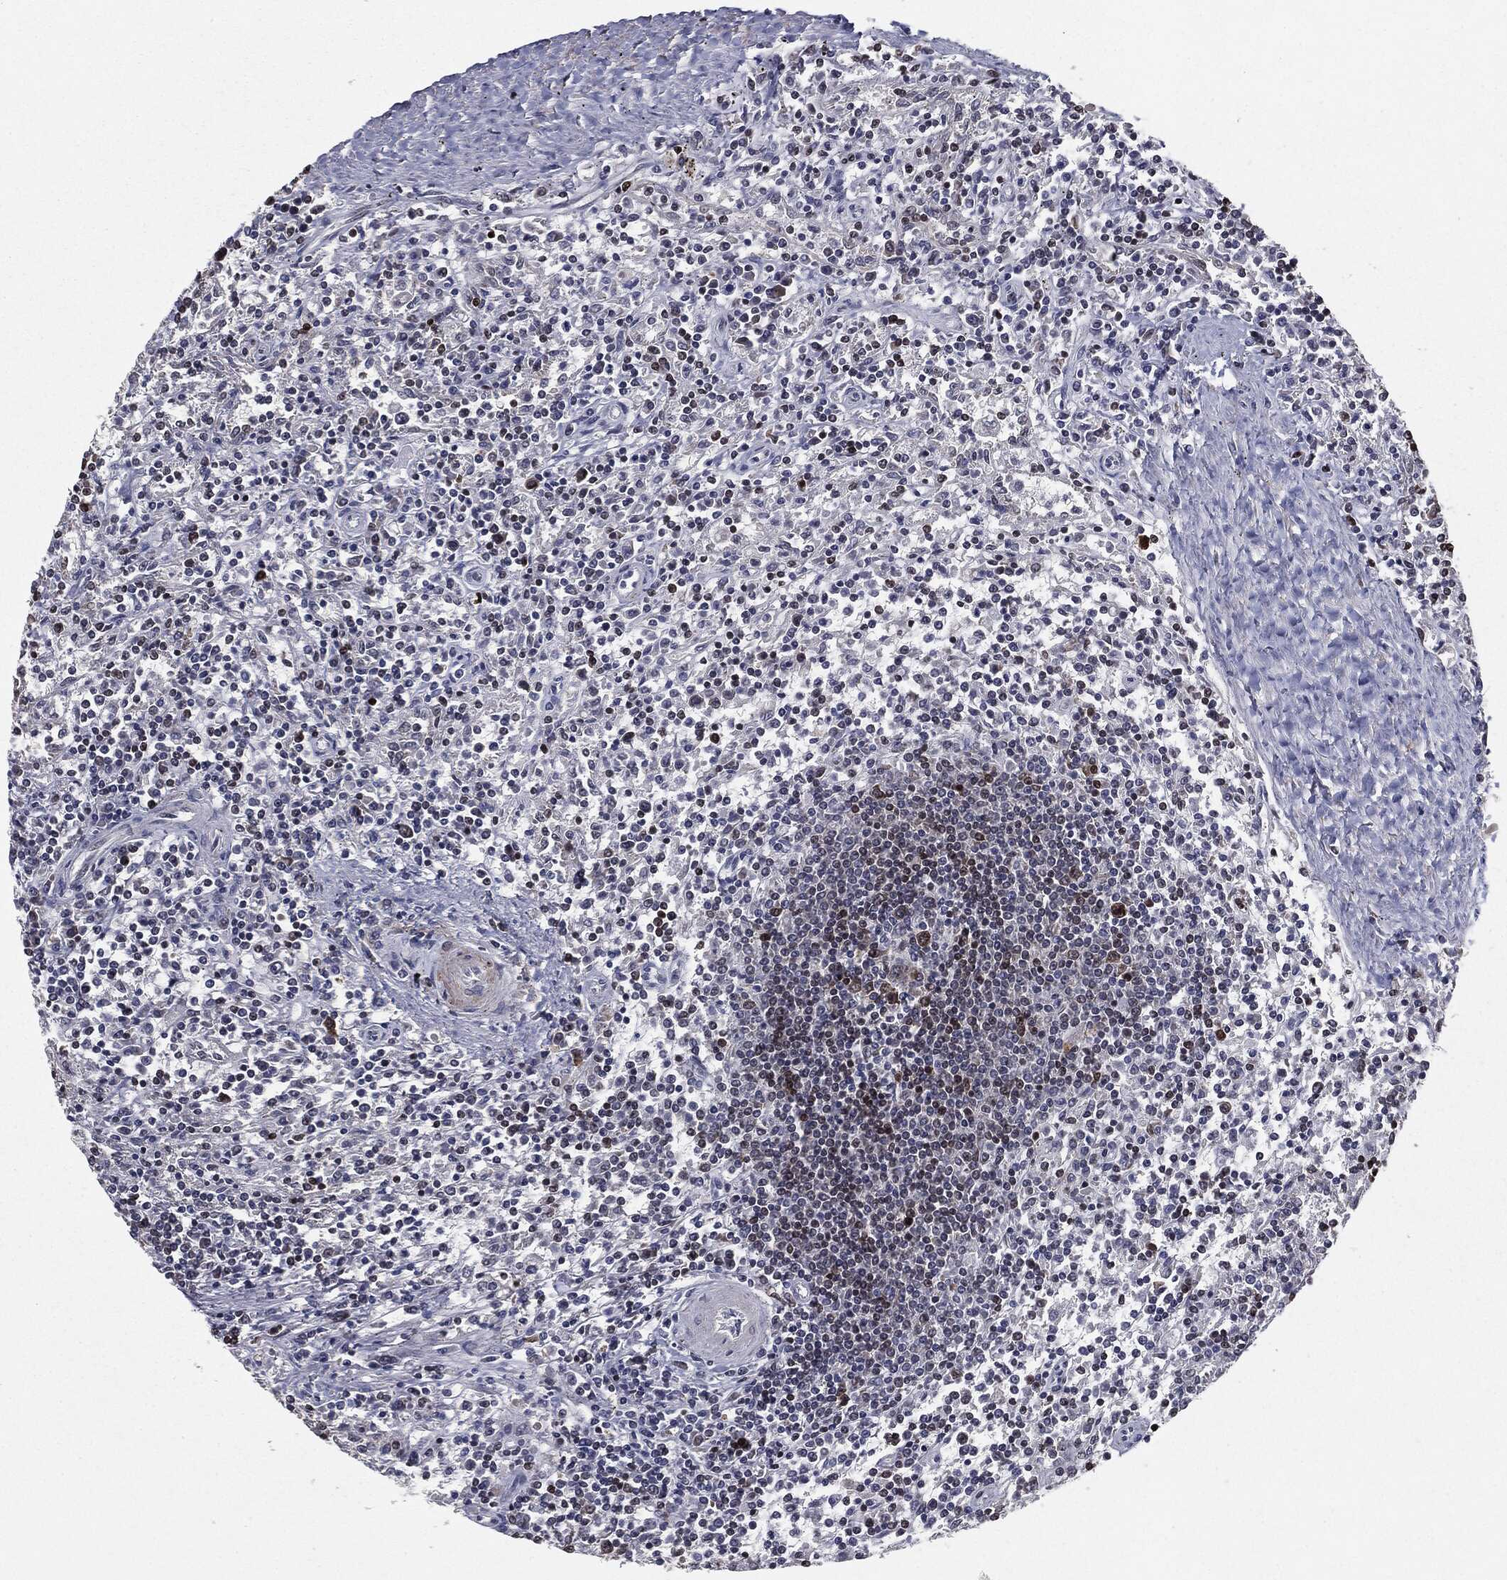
{"staining": {"intensity": "moderate", "quantity": "<25%", "location": "nuclear"}, "tissue": "lymphoma", "cell_type": "Tumor cells", "image_type": "cancer", "snomed": [{"axis": "morphology", "description": "Malignant lymphoma, non-Hodgkin's type, Low grade"}, {"axis": "topography", "description": "Spleen"}], "caption": "Protein expression analysis of human low-grade malignant lymphoma, non-Hodgkin's type reveals moderate nuclear positivity in approximately <25% of tumor cells. The protein of interest is stained brown, and the nuclei are stained in blue (DAB IHC with brightfield microscopy, high magnification).", "gene": "CHCHD2", "patient": {"sex": "male", "age": 62}}